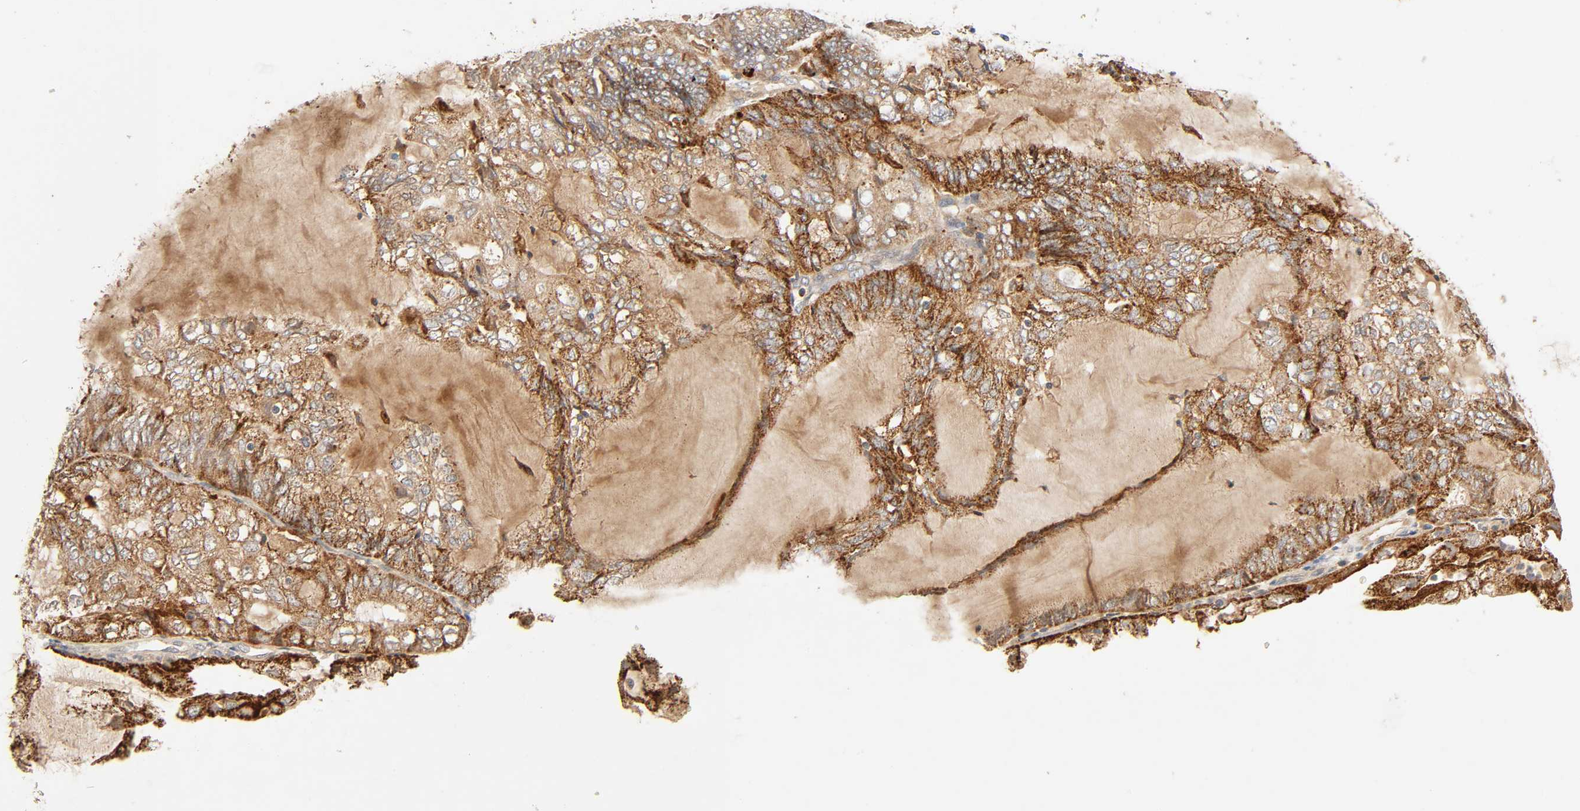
{"staining": {"intensity": "strong", "quantity": ">75%", "location": "cytoplasmic/membranous"}, "tissue": "endometrial cancer", "cell_type": "Tumor cells", "image_type": "cancer", "snomed": [{"axis": "morphology", "description": "Adenocarcinoma, NOS"}, {"axis": "topography", "description": "Endometrium"}], "caption": "IHC image of neoplastic tissue: endometrial adenocarcinoma stained using immunohistochemistry (IHC) demonstrates high levels of strong protein expression localized specifically in the cytoplasmic/membranous of tumor cells, appearing as a cytoplasmic/membranous brown color.", "gene": "MAPK6", "patient": {"sex": "female", "age": 81}}